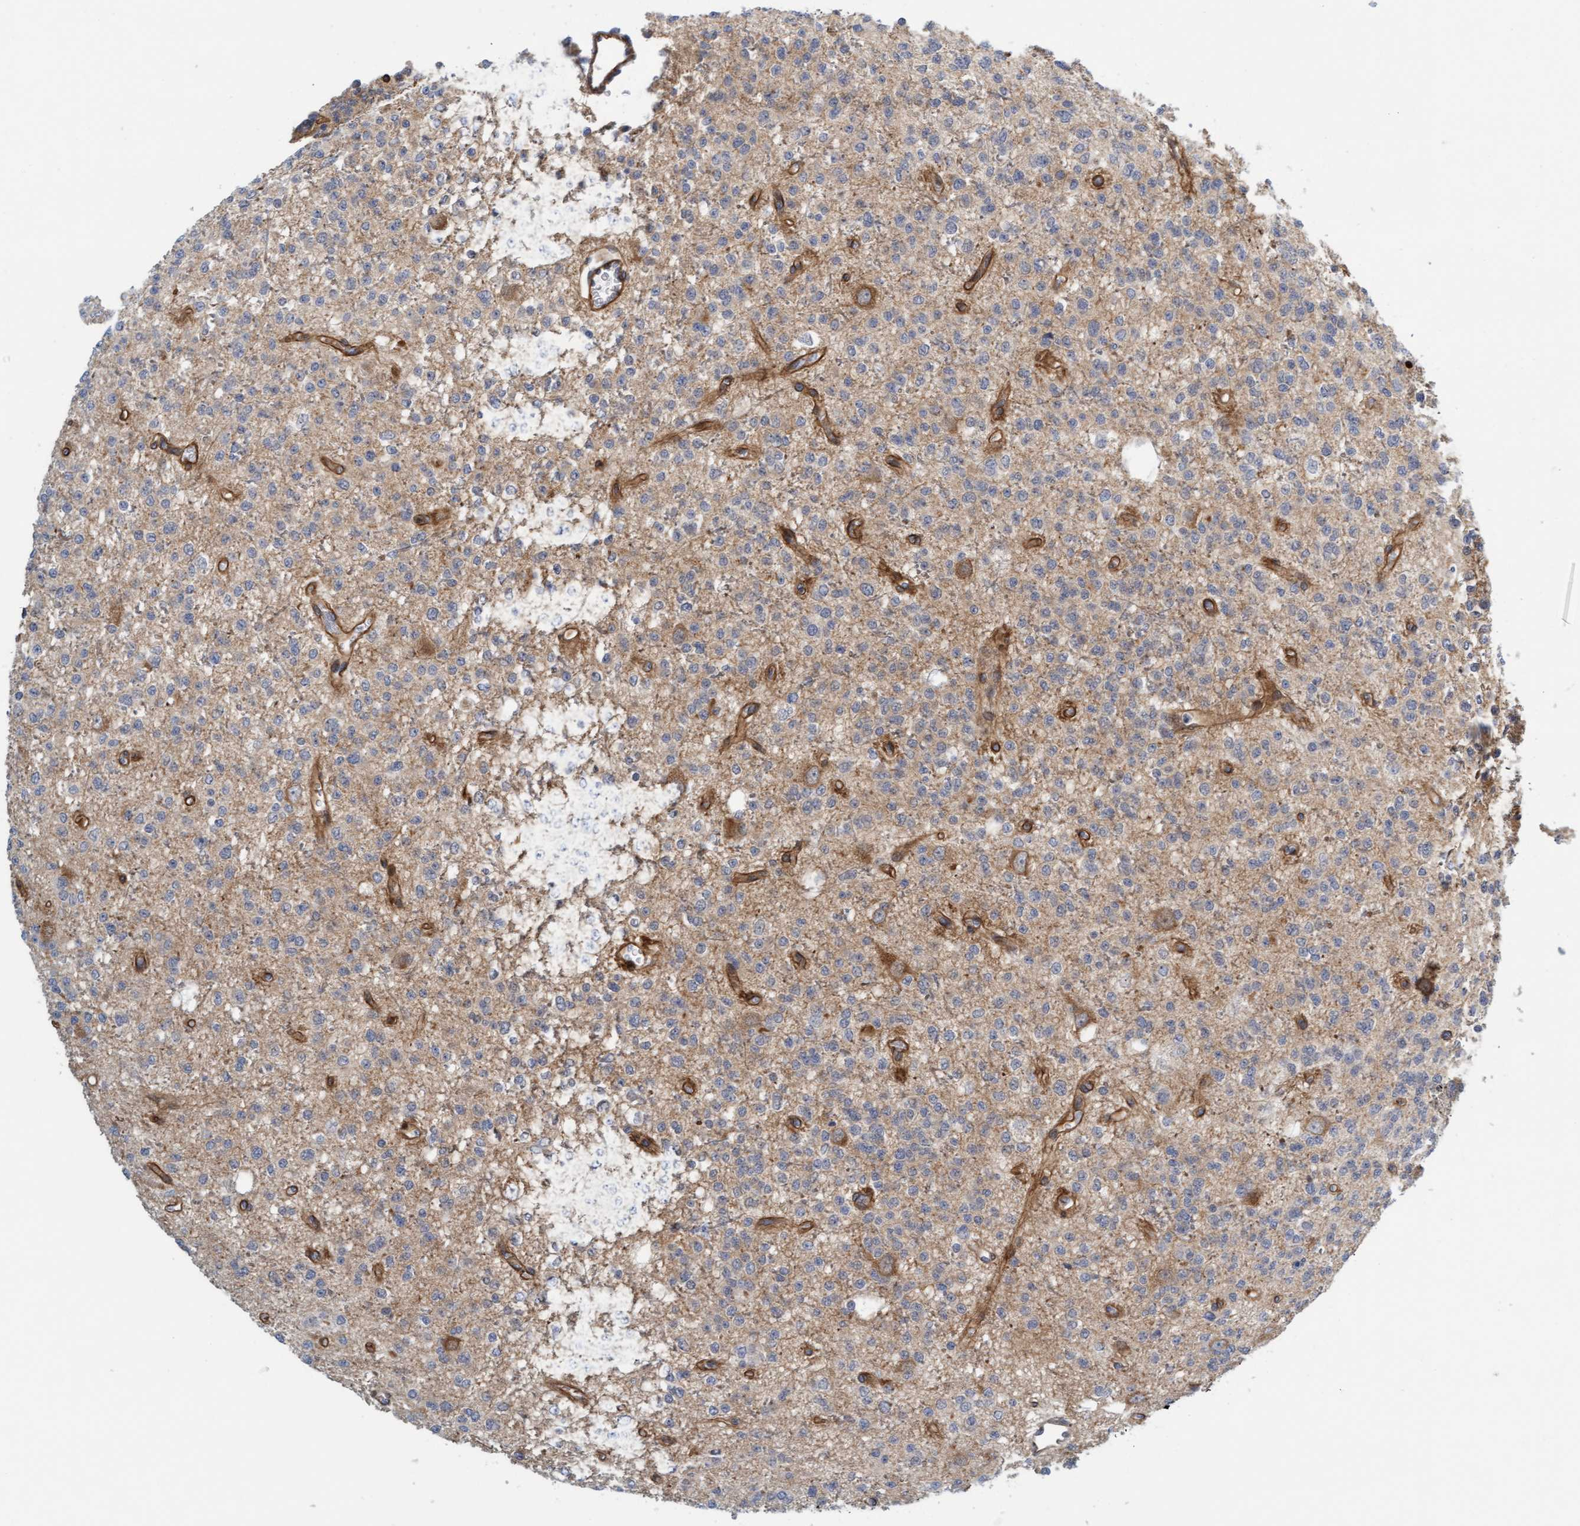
{"staining": {"intensity": "weak", "quantity": "<25%", "location": "cytoplasmic/membranous"}, "tissue": "glioma", "cell_type": "Tumor cells", "image_type": "cancer", "snomed": [{"axis": "morphology", "description": "Glioma, malignant, Low grade"}, {"axis": "topography", "description": "Brain"}], "caption": "DAB immunohistochemical staining of human low-grade glioma (malignant) displays no significant positivity in tumor cells. (DAB immunohistochemistry (IHC) visualized using brightfield microscopy, high magnification).", "gene": "TSTD2", "patient": {"sex": "male", "age": 38}}